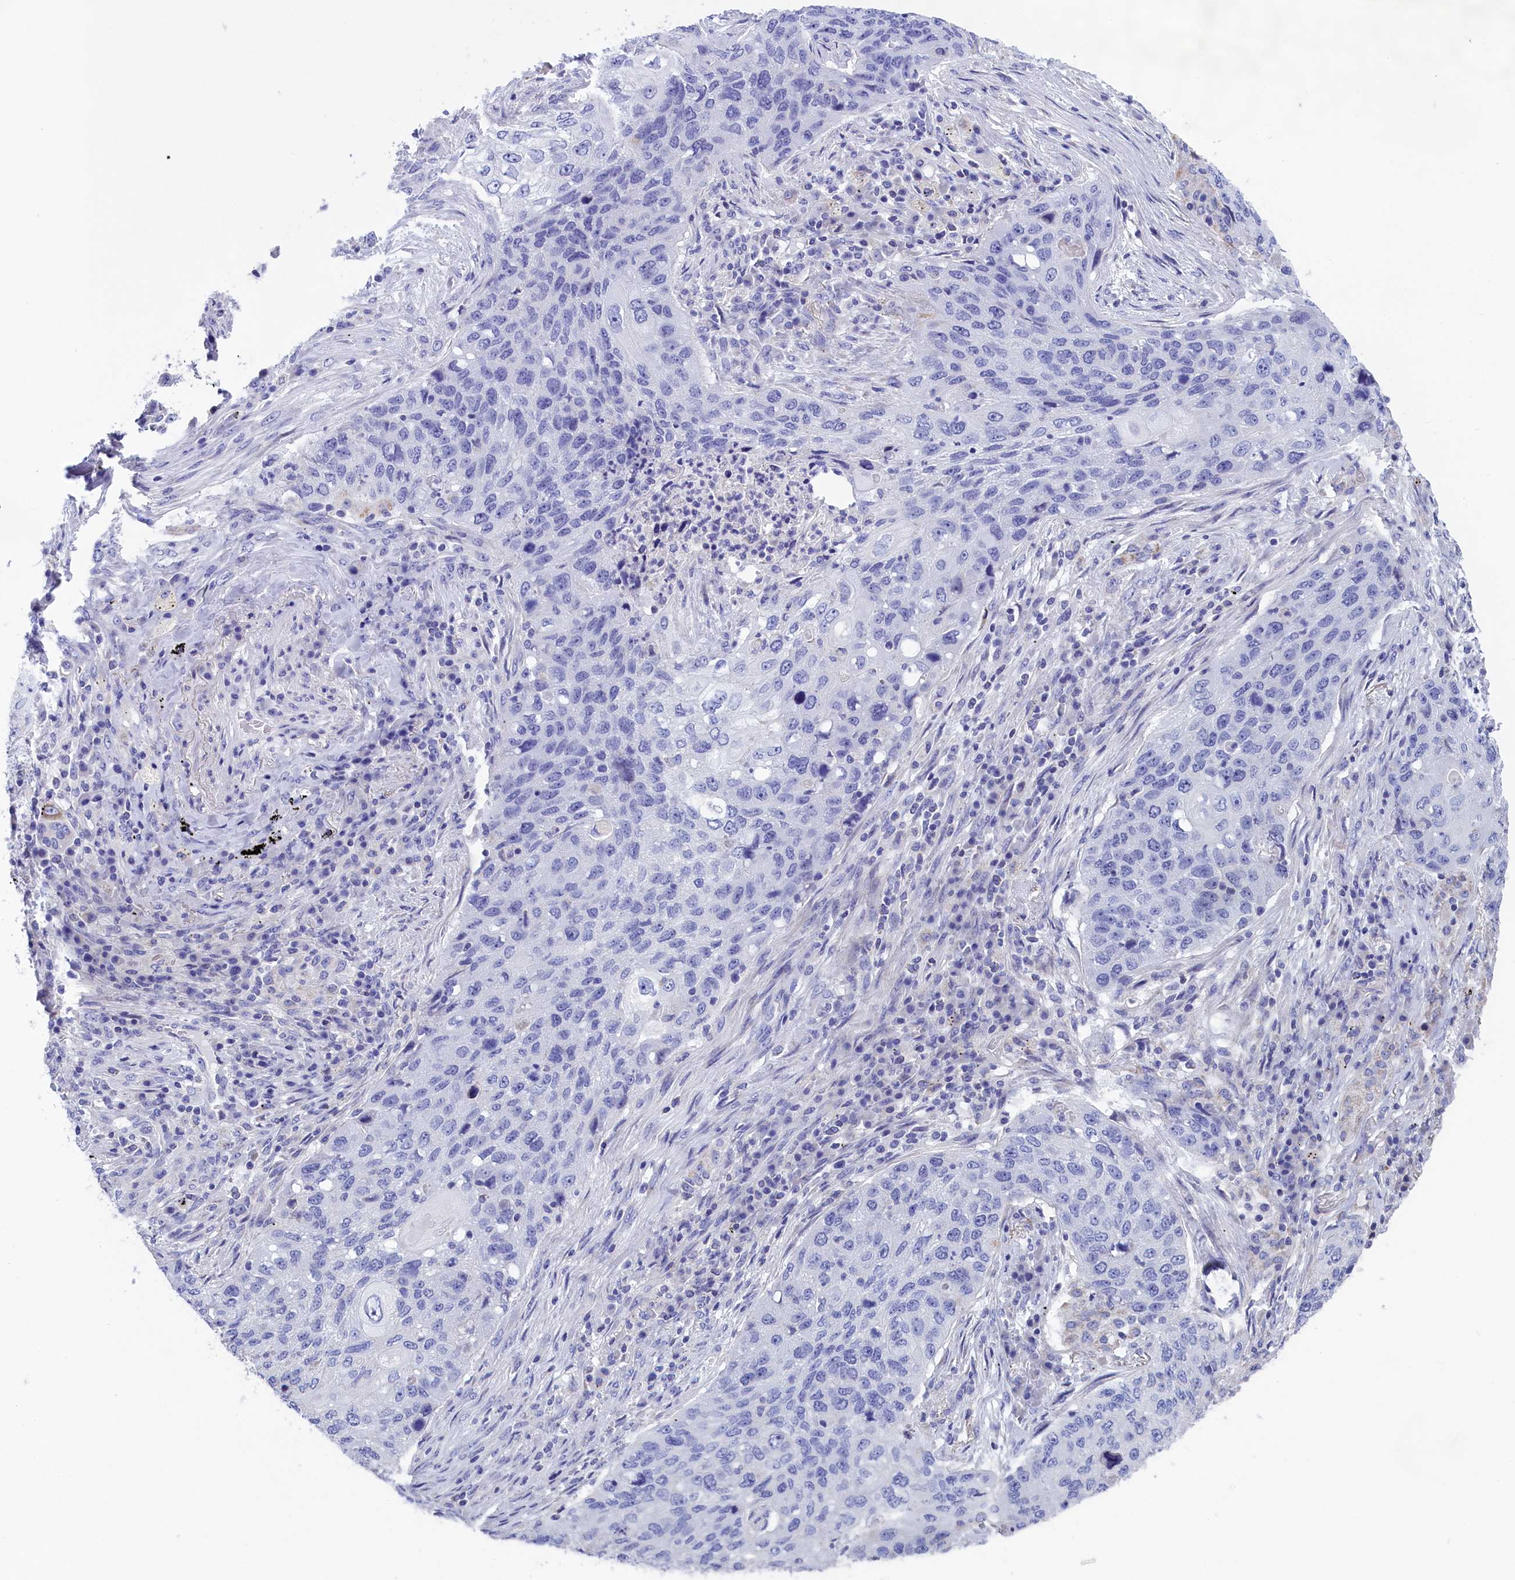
{"staining": {"intensity": "negative", "quantity": "none", "location": "none"}, "tissue": "lung cancer", "cell_type": "Tumor cells", "image_type": "cancer", "snomed": [{"axis": "morphology", "description": "Squamous cell carcinoma, NOS"}, {"axis": "topography", "description": "Lung"}], "caption": "High power microscopy histopathology image of an immunohistochemistry (IHC) image of lung cancer (squamous cell carcinoma), revealing no significant positivity in tumor cells.", "gene": "PRDM12", "patient": {"sex": "female", "age": 63}}